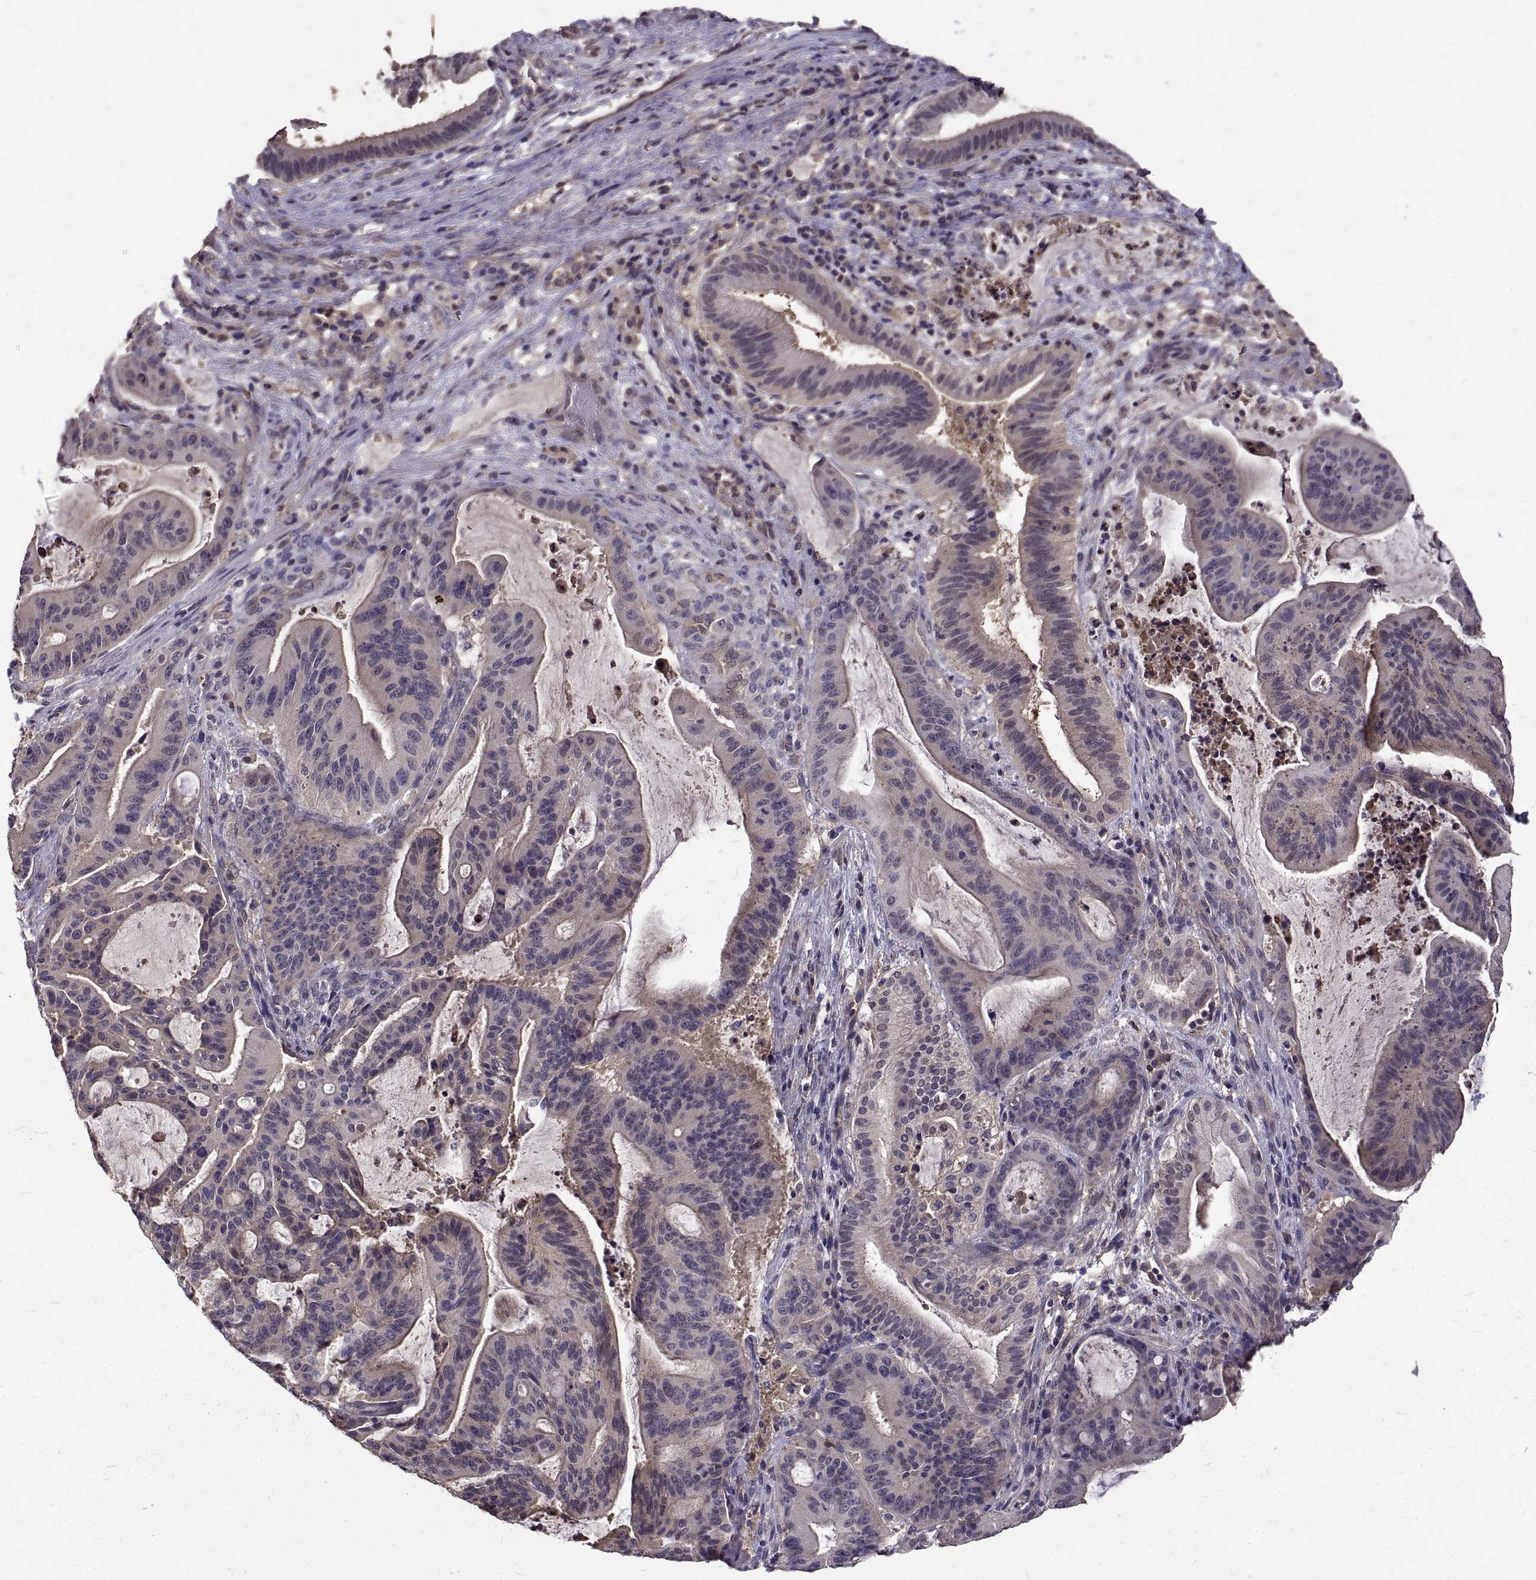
{"staining": {"intensity": "weak", "quantity": "<25%", "location": "cytoplasmic/membranous"}, "tissue": "liver cancer", "cell_type": "Tumor cells", "image_type": "cancer", "snomed": [{"axis": "morphology", "description": "Cholangiocarcinoma"}, {"axis": "topography", "description": "Liver"}], "caption": "Tumor cells are negative for brown protein staining in liver cholangiocarcinoma.", "gene": "PEA15", "patient": {"sex": "female", "age": 73}}